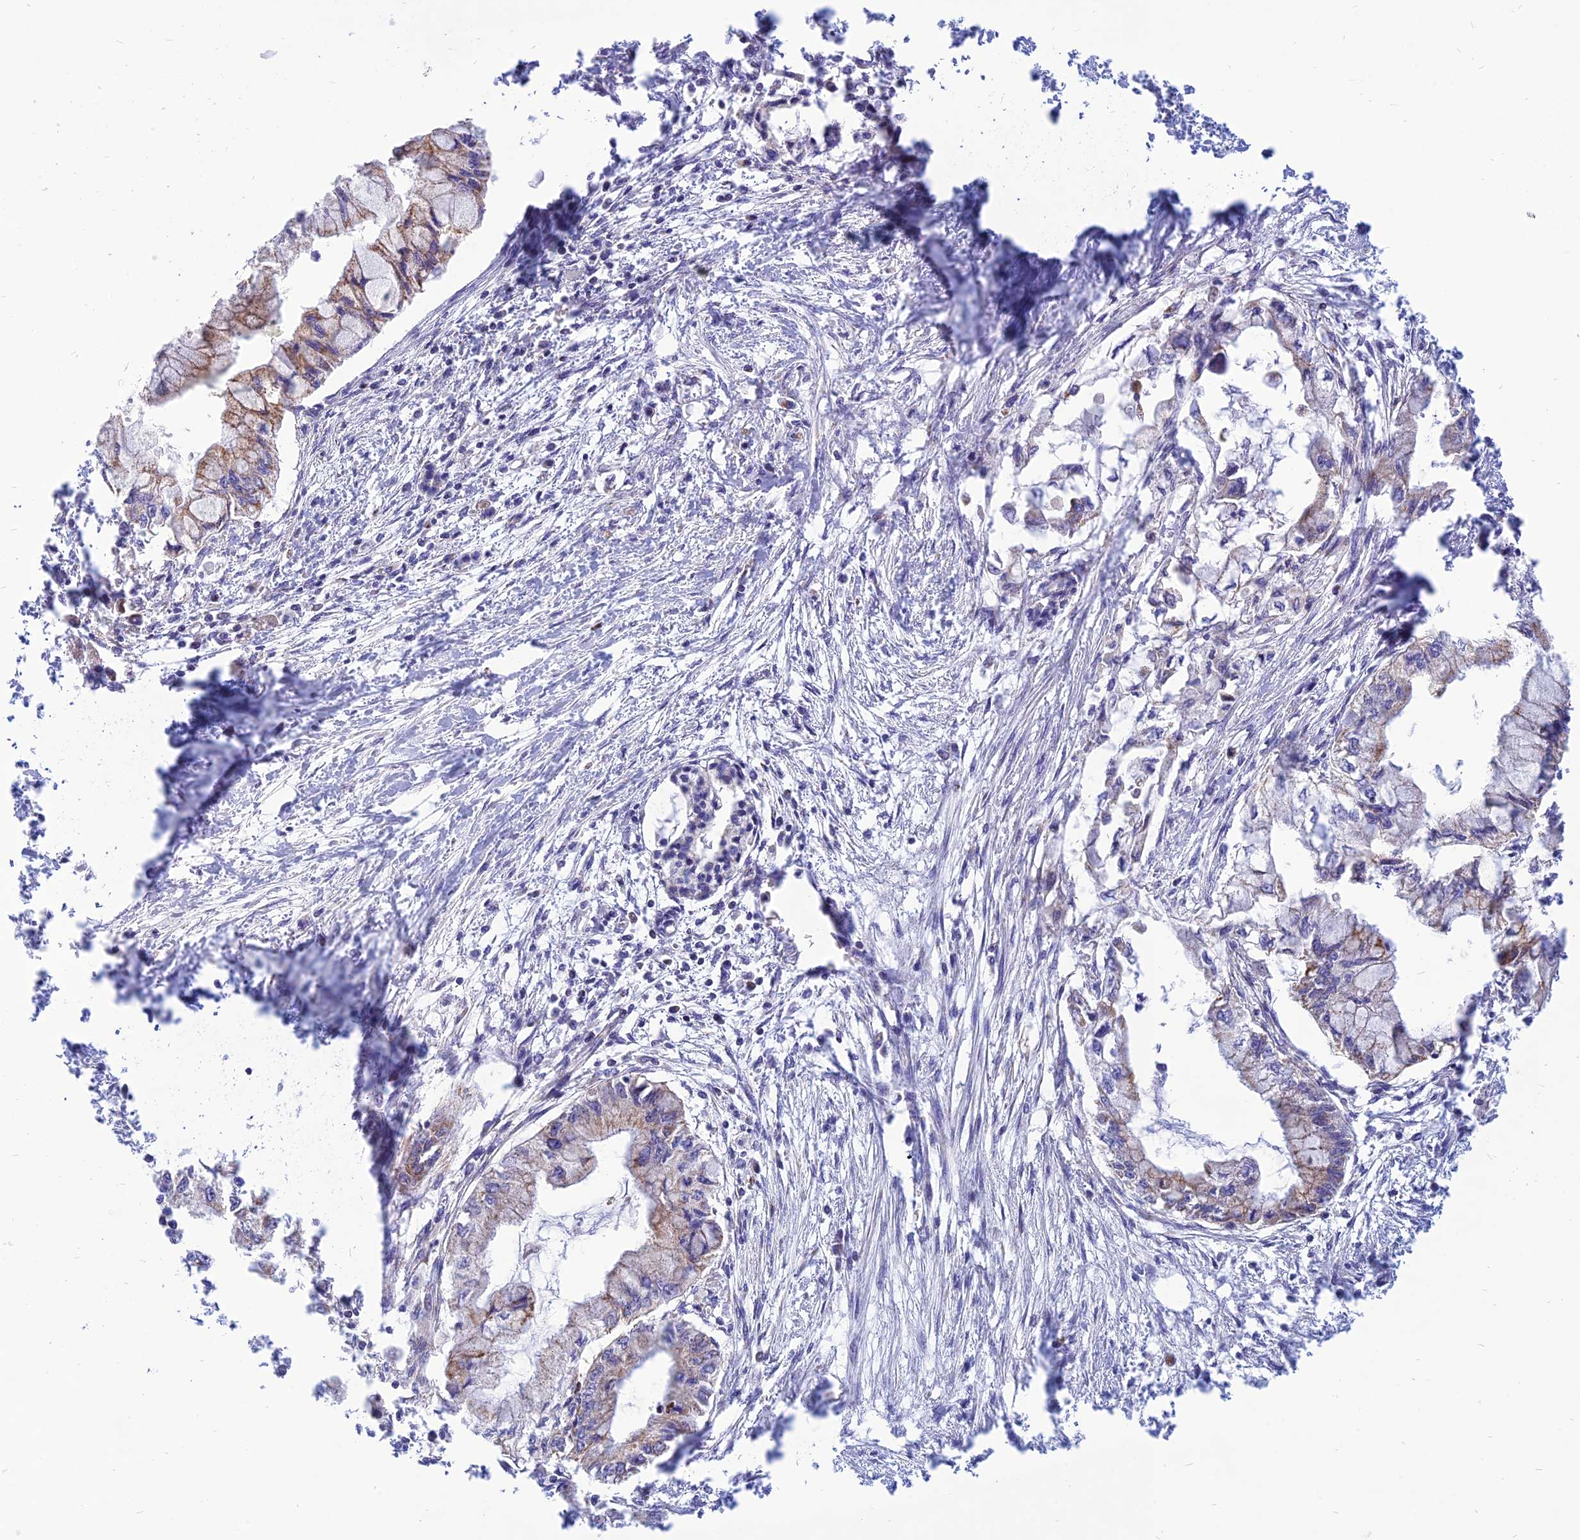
{"staining": {"intensity": "moderate", "quantity": "<25%", "location": "cytoplasmic/membranous"}, "tissue": "pancreatic cancer", "cell_type": "Tumor cells", "image_type": "cancer", "snomed": [{"axis": "morphology", "description": "Adenocarcinoma, NOS"}, {"axis": "topography", "description": "Pancreas"}], "caption": "The histopathology image displays staining of adenocarcinoma (pancreatic), revealing moderate cytoplasmic/membranous protein staining (brown color) within tumor cells.", "gene": "PACC1", "patient": {"sex": "male", "age": 48}}